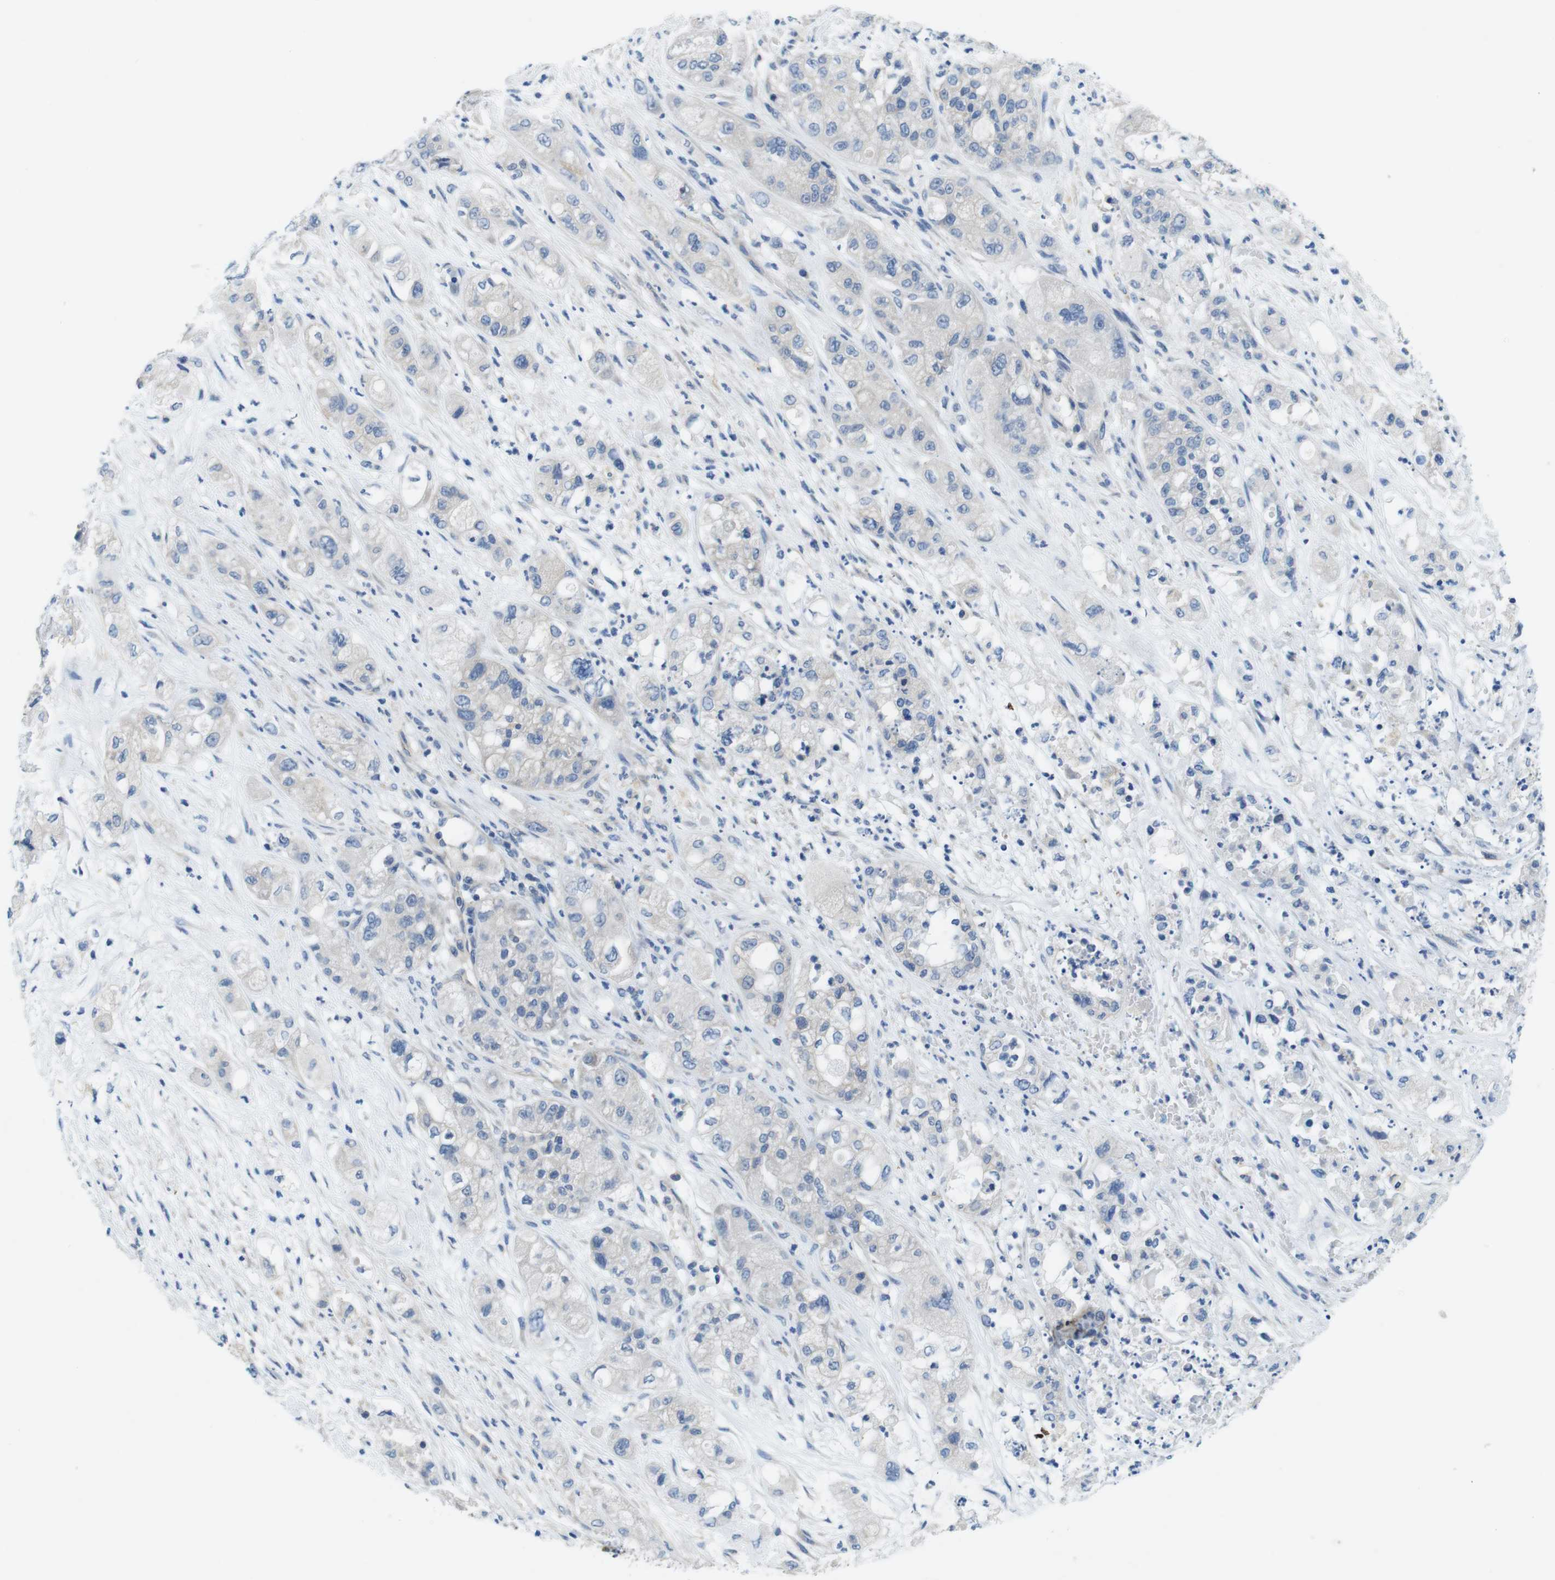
{"staining": {"intensity": "negative", "quantity": "none", "location": "none"}, "tissue": "pancreatic cancer", "cell_type": "Tumor cells", "image_type": "cancer", "snomed": [{"axis": "morphology", "description": "Adenocarcinoma, NOS"}, {"axis": "topography", "description": "Pancreas"}], "caption": "IHC image of human pancreatic cancer (adenocarcinoma) stained for a protein (brown), which reveals no staining in tumor cells.", "gene": "DENND4C", "patient": {"sex": "female", "age": 78}}